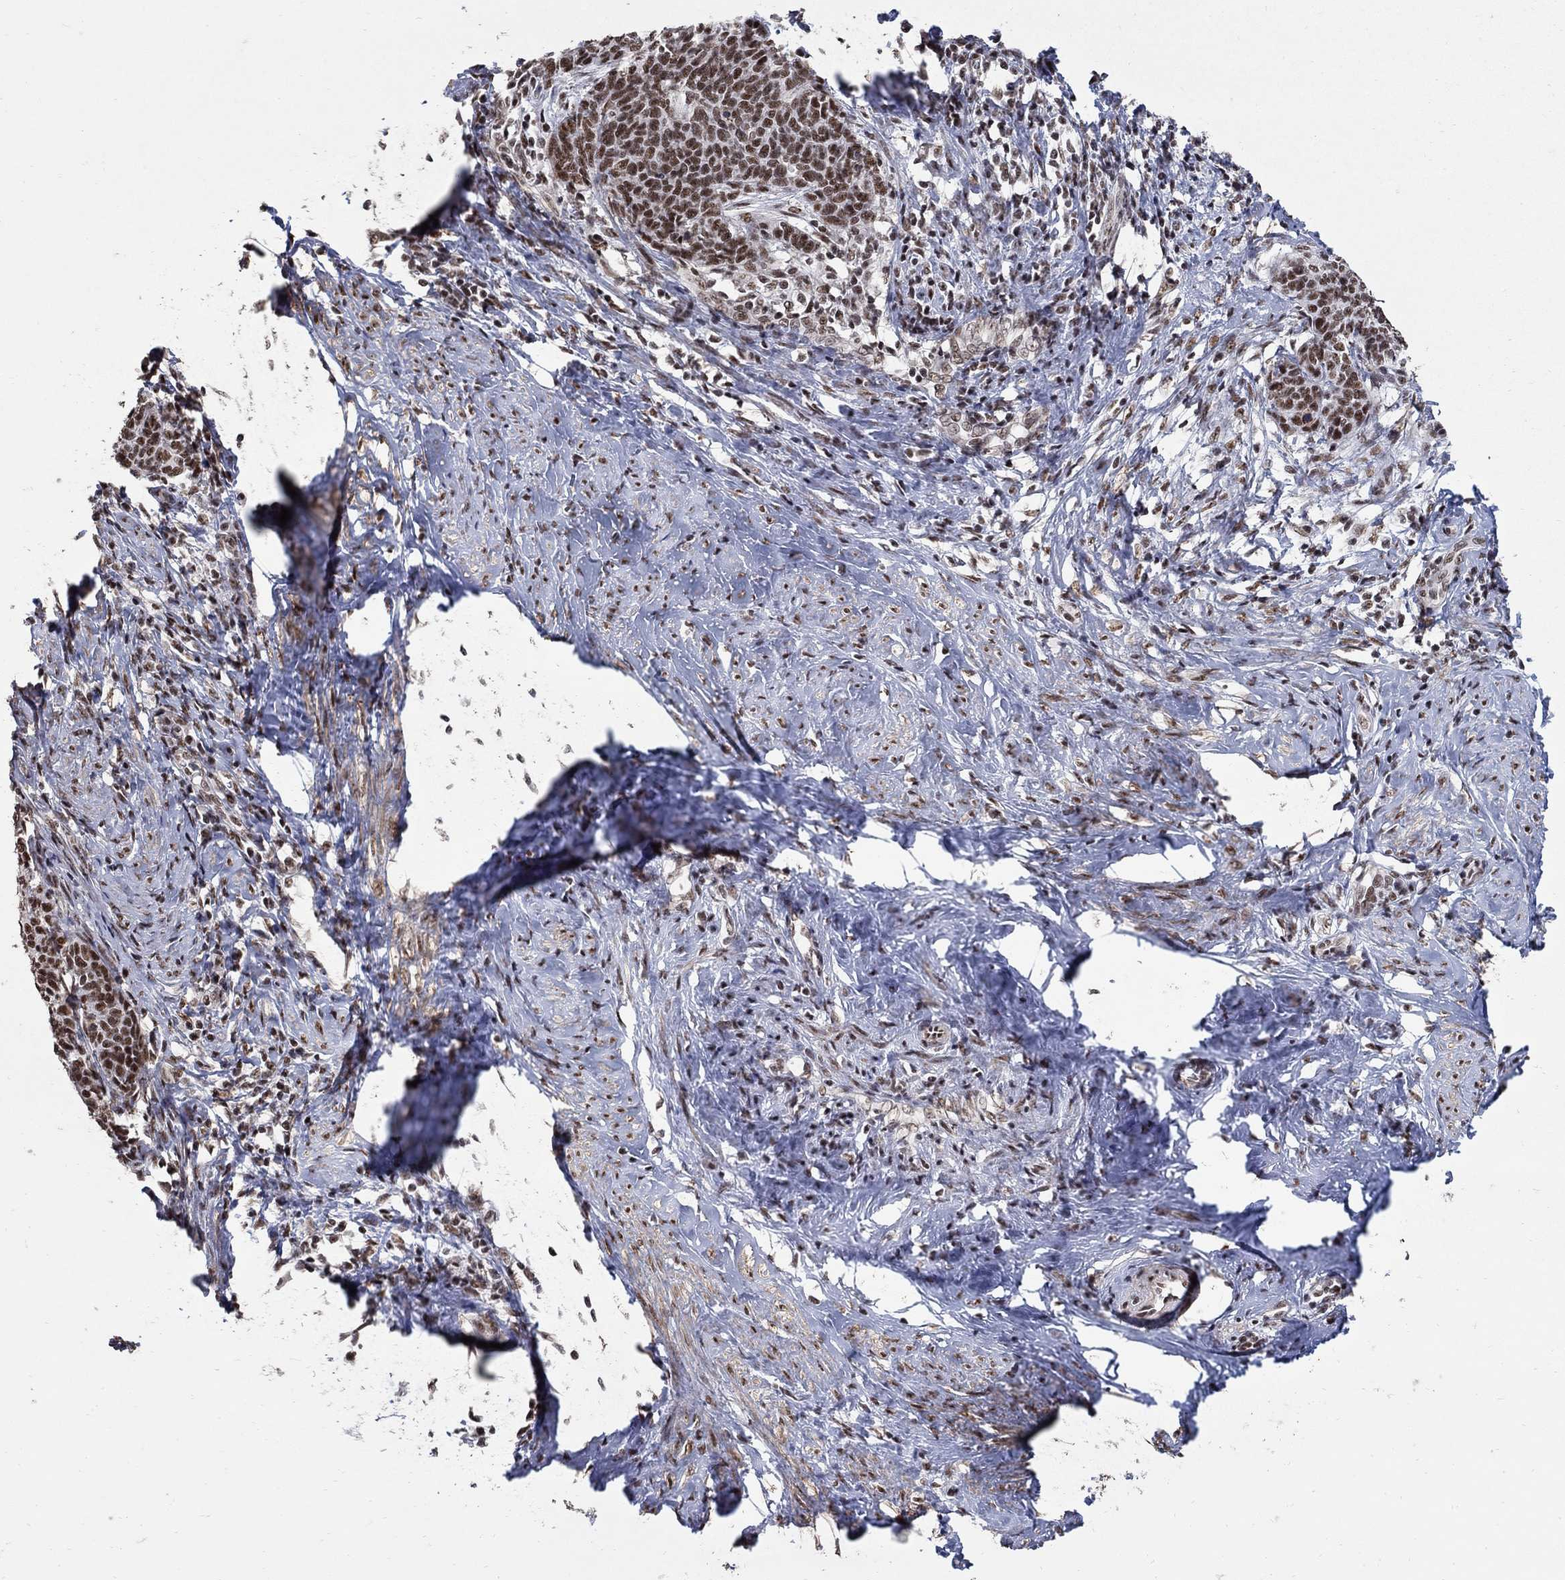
{"staining": {"intensity": "moderate", "quantity": ">75%", "location": "nuclear"}, "tissue": "cervical cancer", "cell_type": "Tumor cells", "image_type": "cancer", "snomed": [{"axis": "morphology", "description": "Normal tissue, NOS"}, {"axis": "morphology", "description": "Squamous cell carcinoma, NOS"}, {"axis": "topography", "description": "Cervix"}], "caption": "Protein staining demonstrates moderate nuclear expression in about >75% of tumor cells in squamous cell carcinoma (cervical).", "gene": "PNISR", "patient": {"sex": "female", "age": 39}}